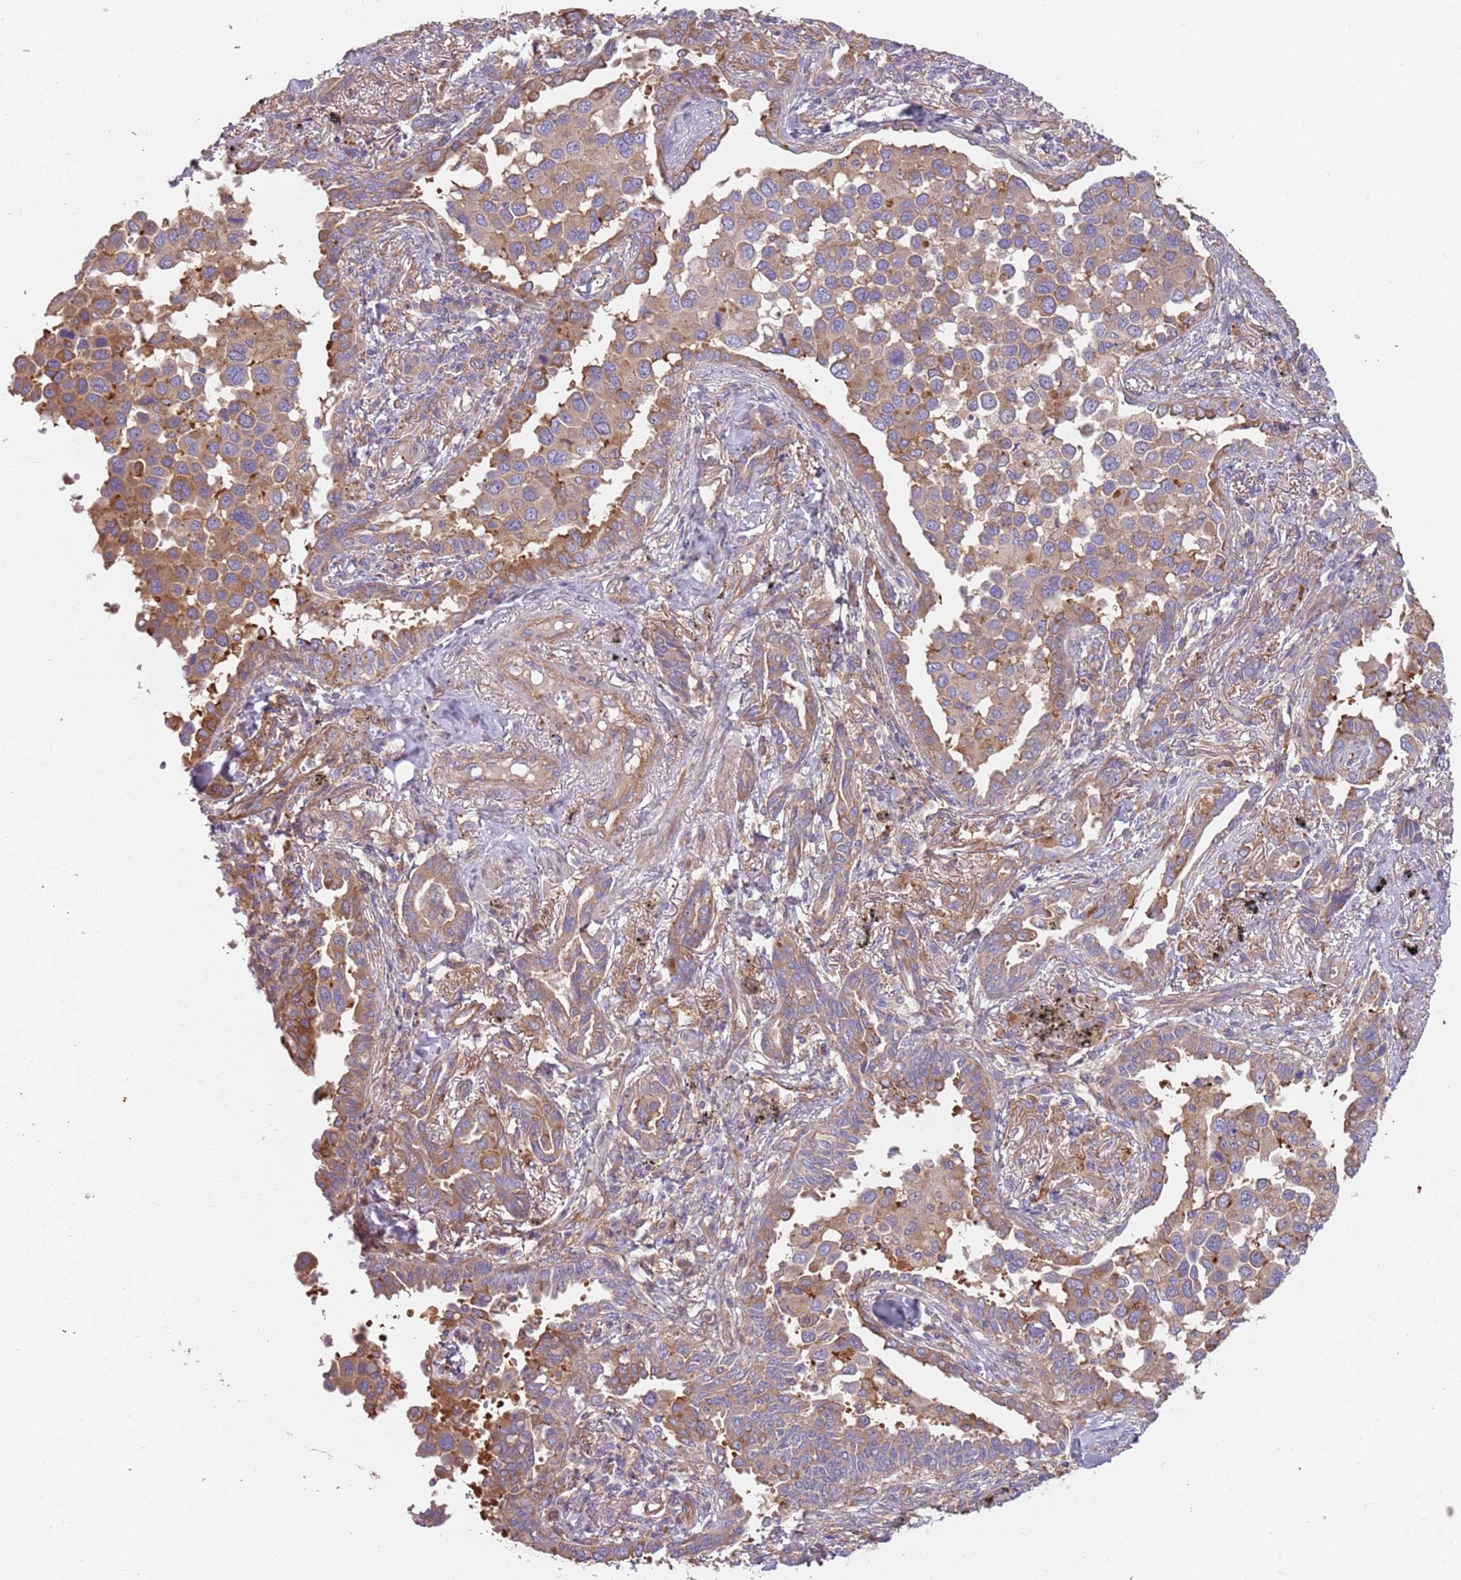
{"staining": {"intensity": "moderate", "quantity": ">75%", "location": "cytoplasmic/membranous"}, "tissue": "lung cancer", "cell_type": "Tumor cells", "image_type": "cancer", "snomed": [{"axis": "morphology", "description": "Adenocarcinoma, NOS"}, {"axis": "topography", "description": "Lung"}], "caption": "Lung adenocarcinoma was stained to show a protein in brown. There is medium levels of moderate cytoplasmic/membranous positivity in approximately >75% of tumor cells. (Stains: DAB in brown, nuclei in blue, Microscopy: brightfield microscopy at high magnification).", "gene": "SPDL1", "patient": {"sex": "male", "age": 67}}